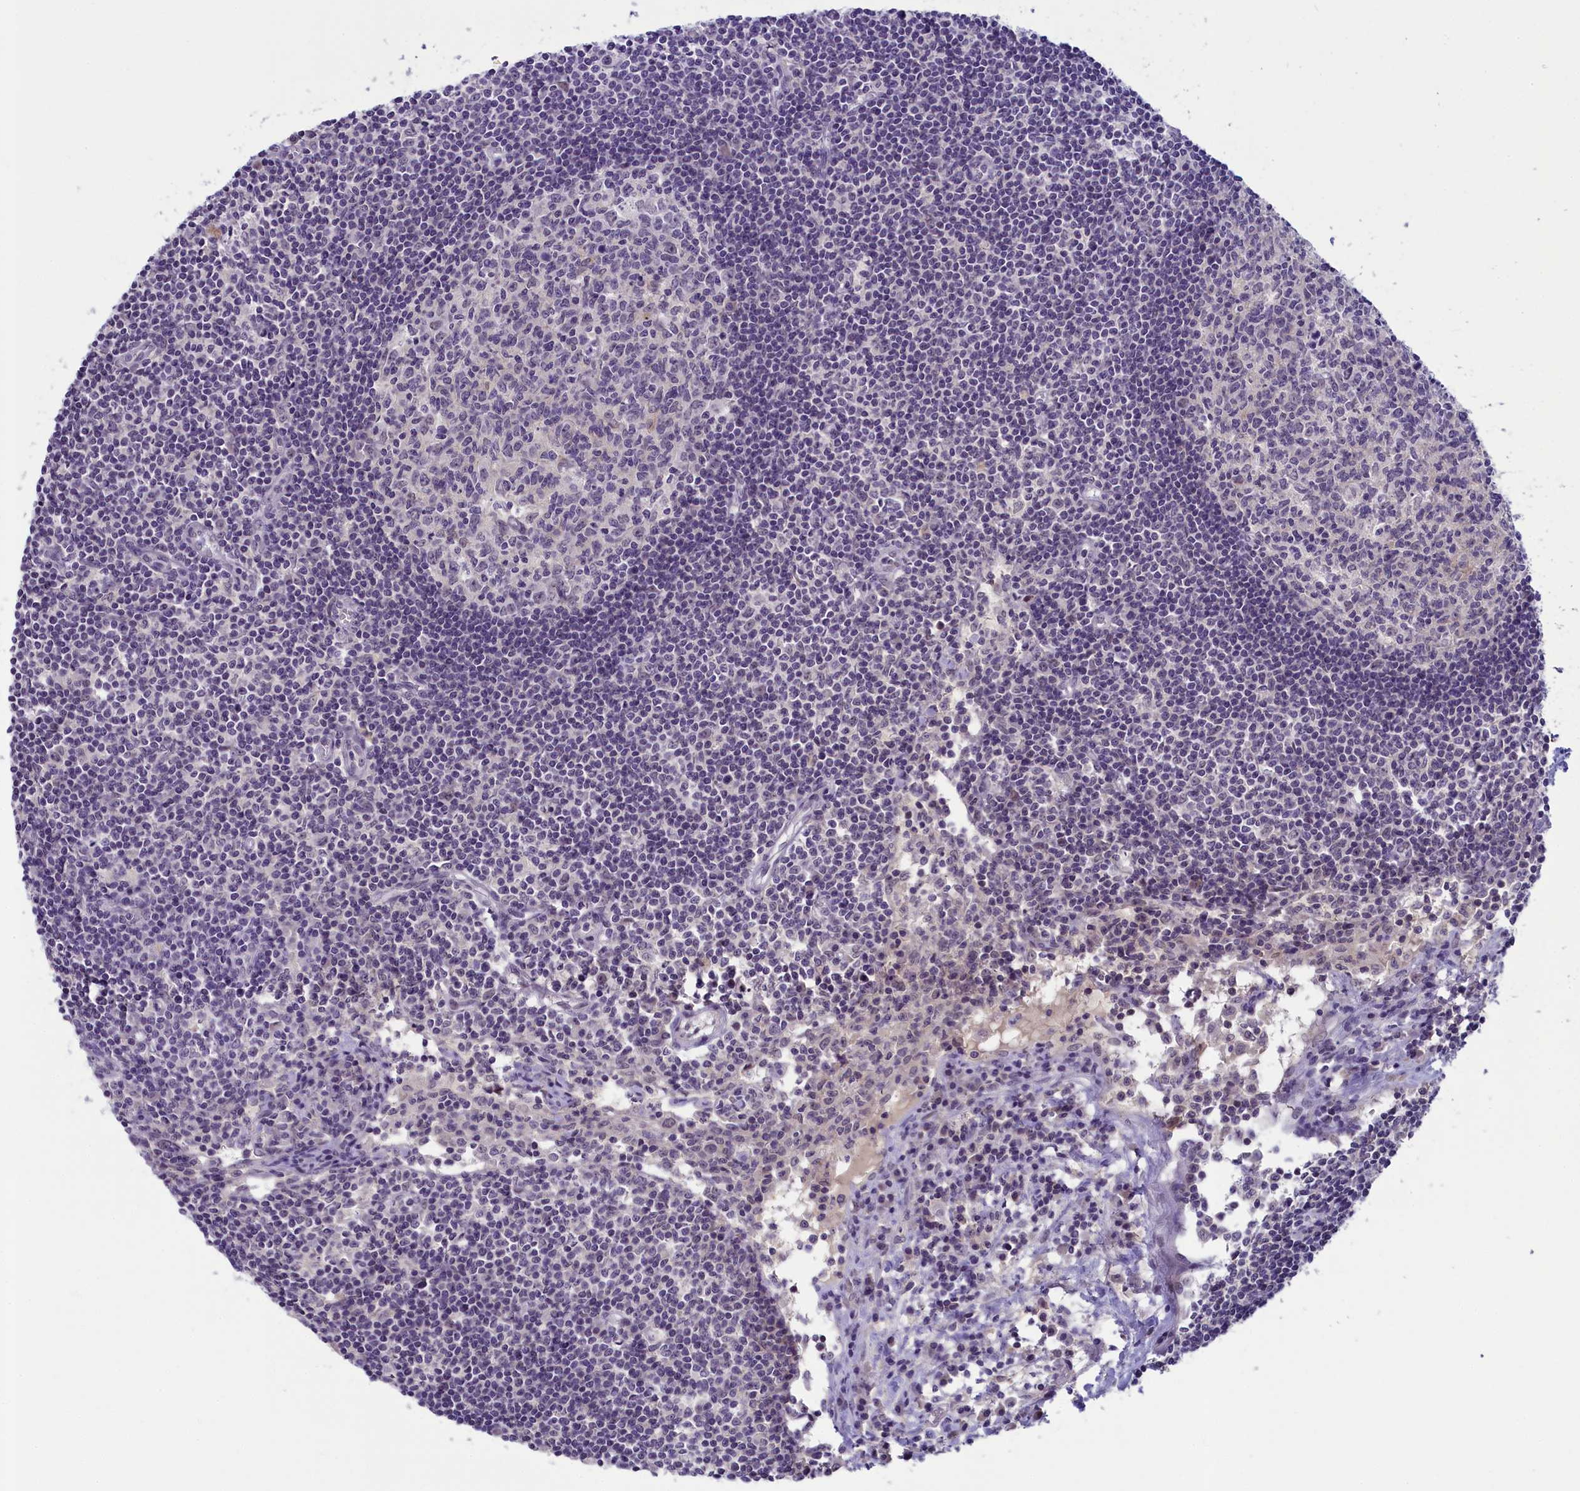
{"staining": {"intensity": "negative", "quantity": "none", "location": "none"}, "tissue": "lymph node", "cell_type": "Germinal center cells", "image_type": "normal", "snomed": [{"axis": "morphology", "description": "Normal tissue, NOS"}, {"axis": "topography", "description": "Lymph node"}], "caption": "Germinal center cells show no significant protein expression in unremarkable lymph node.", "gene": "CRAMP1", "patient": {"sex": "female", "age": 55}}